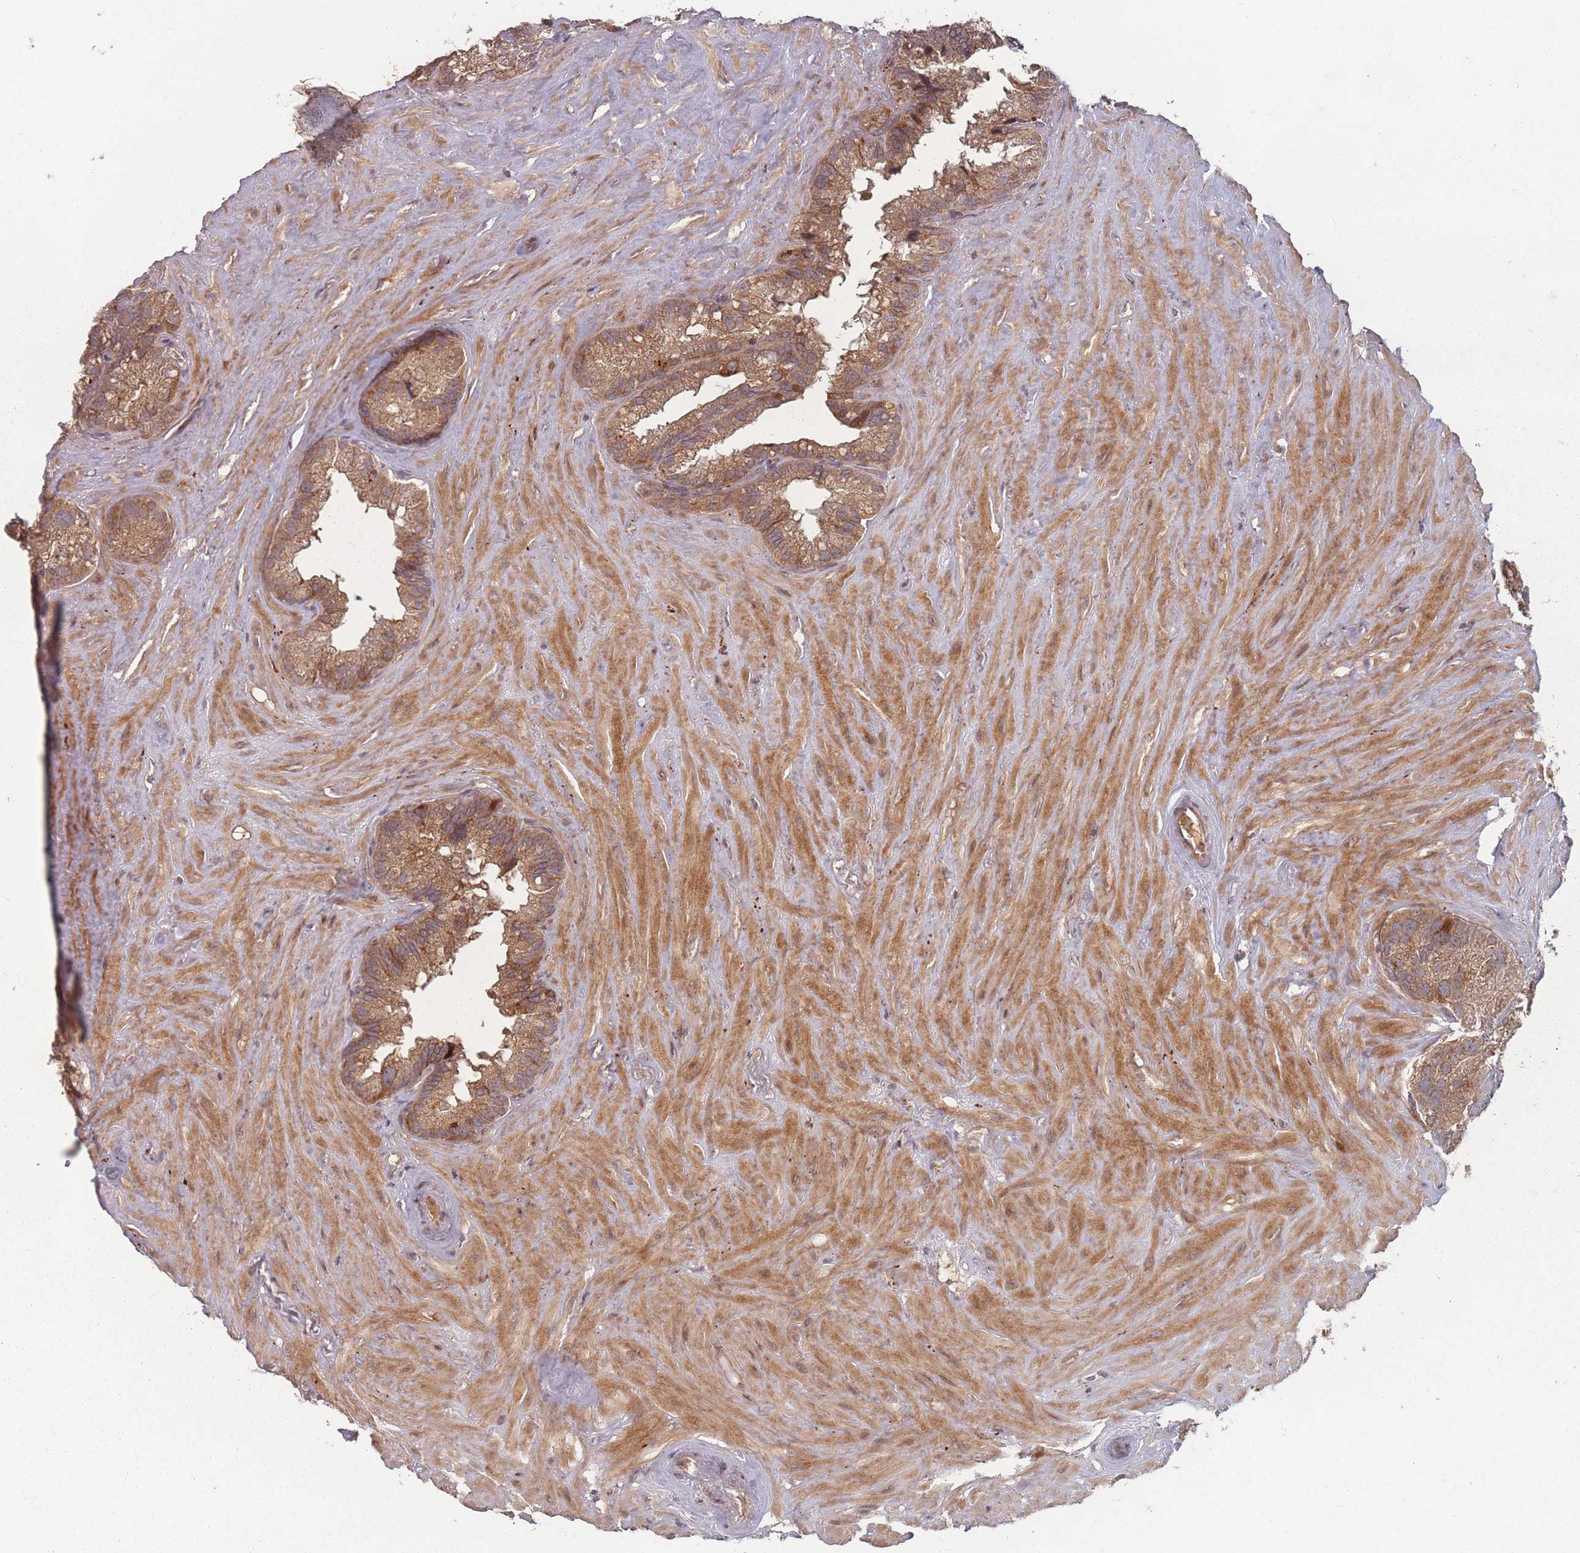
{"staining": {"intensity": "moderate", "quantity": ">75%", "location": "cytoplasmic/membranous"}, "tissue": "seminal vesicle", "cell_type": "Glandular cells", "image_type": "normal", "snomed": [{"axis": "morphology", "description": "Normal tissue, NOS"}, {"axis": "topography", "description": "Prostate"}, {"axis": "topography", "description": "Seminal veicle"}], "caption": "Immunohistochemical staining of normal human seminal vesicle demonstrates >75% levels of moderate cytoplasmic/membranous protein positivity in about >75% of glandular cells.", "gene": "HAGH", "patient": {"sex": "male", "age": 68}}